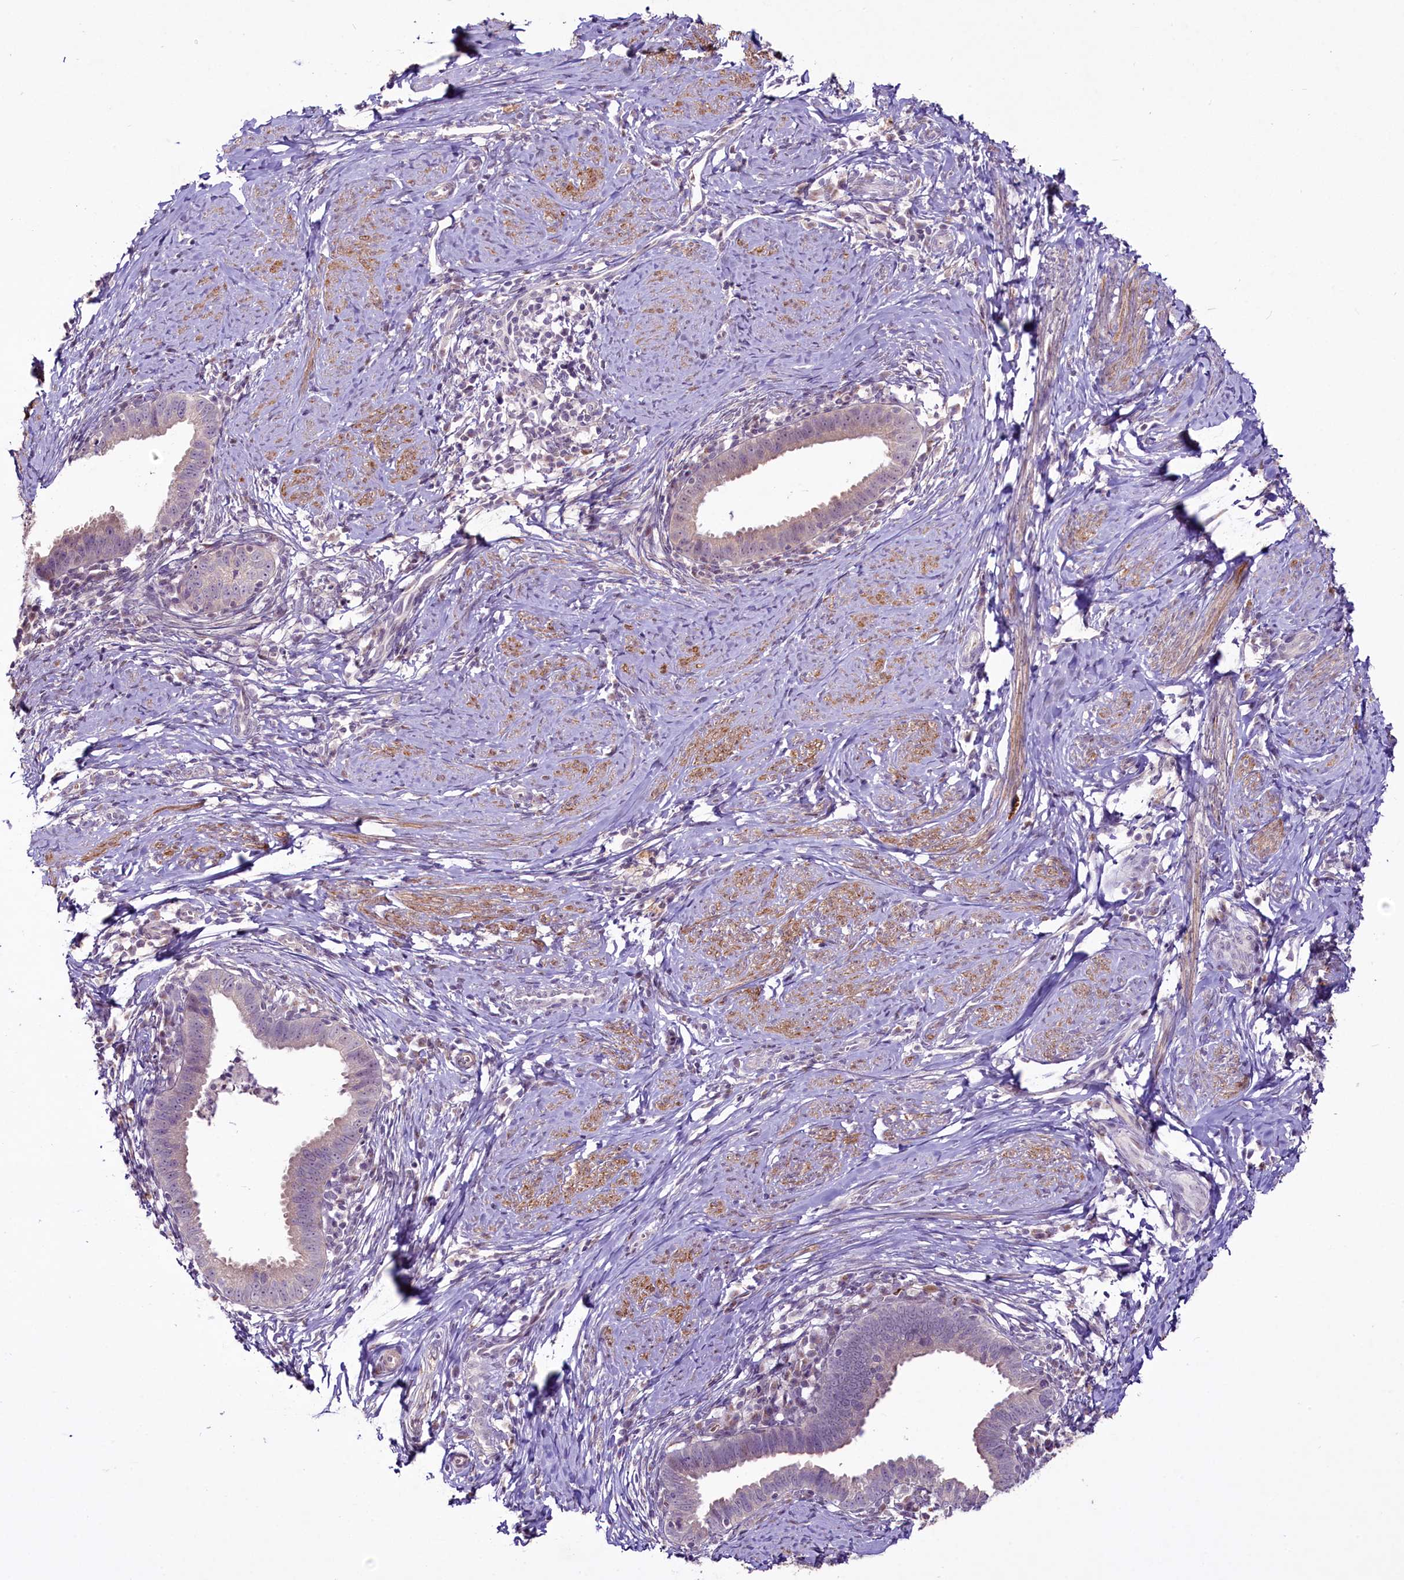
{"staining": {"intensity": "negative", "quantity": "none", "location": "none"}, "tissue": "cervical cancer", "cell_type": "Tumor cells", "image_type": "cancer", "snomed": [{"axis": "morphology", "description": "Adenocarcinoma, NOS"}, {"axis": "topography", "description": "Cervix"}], "caption": "The image exhibits no significant positivity in tumor cells of cervical cancer (adenocarcinoma).", "gene": "SUSD3", "patient": {"sex": "female", "age": 36}}